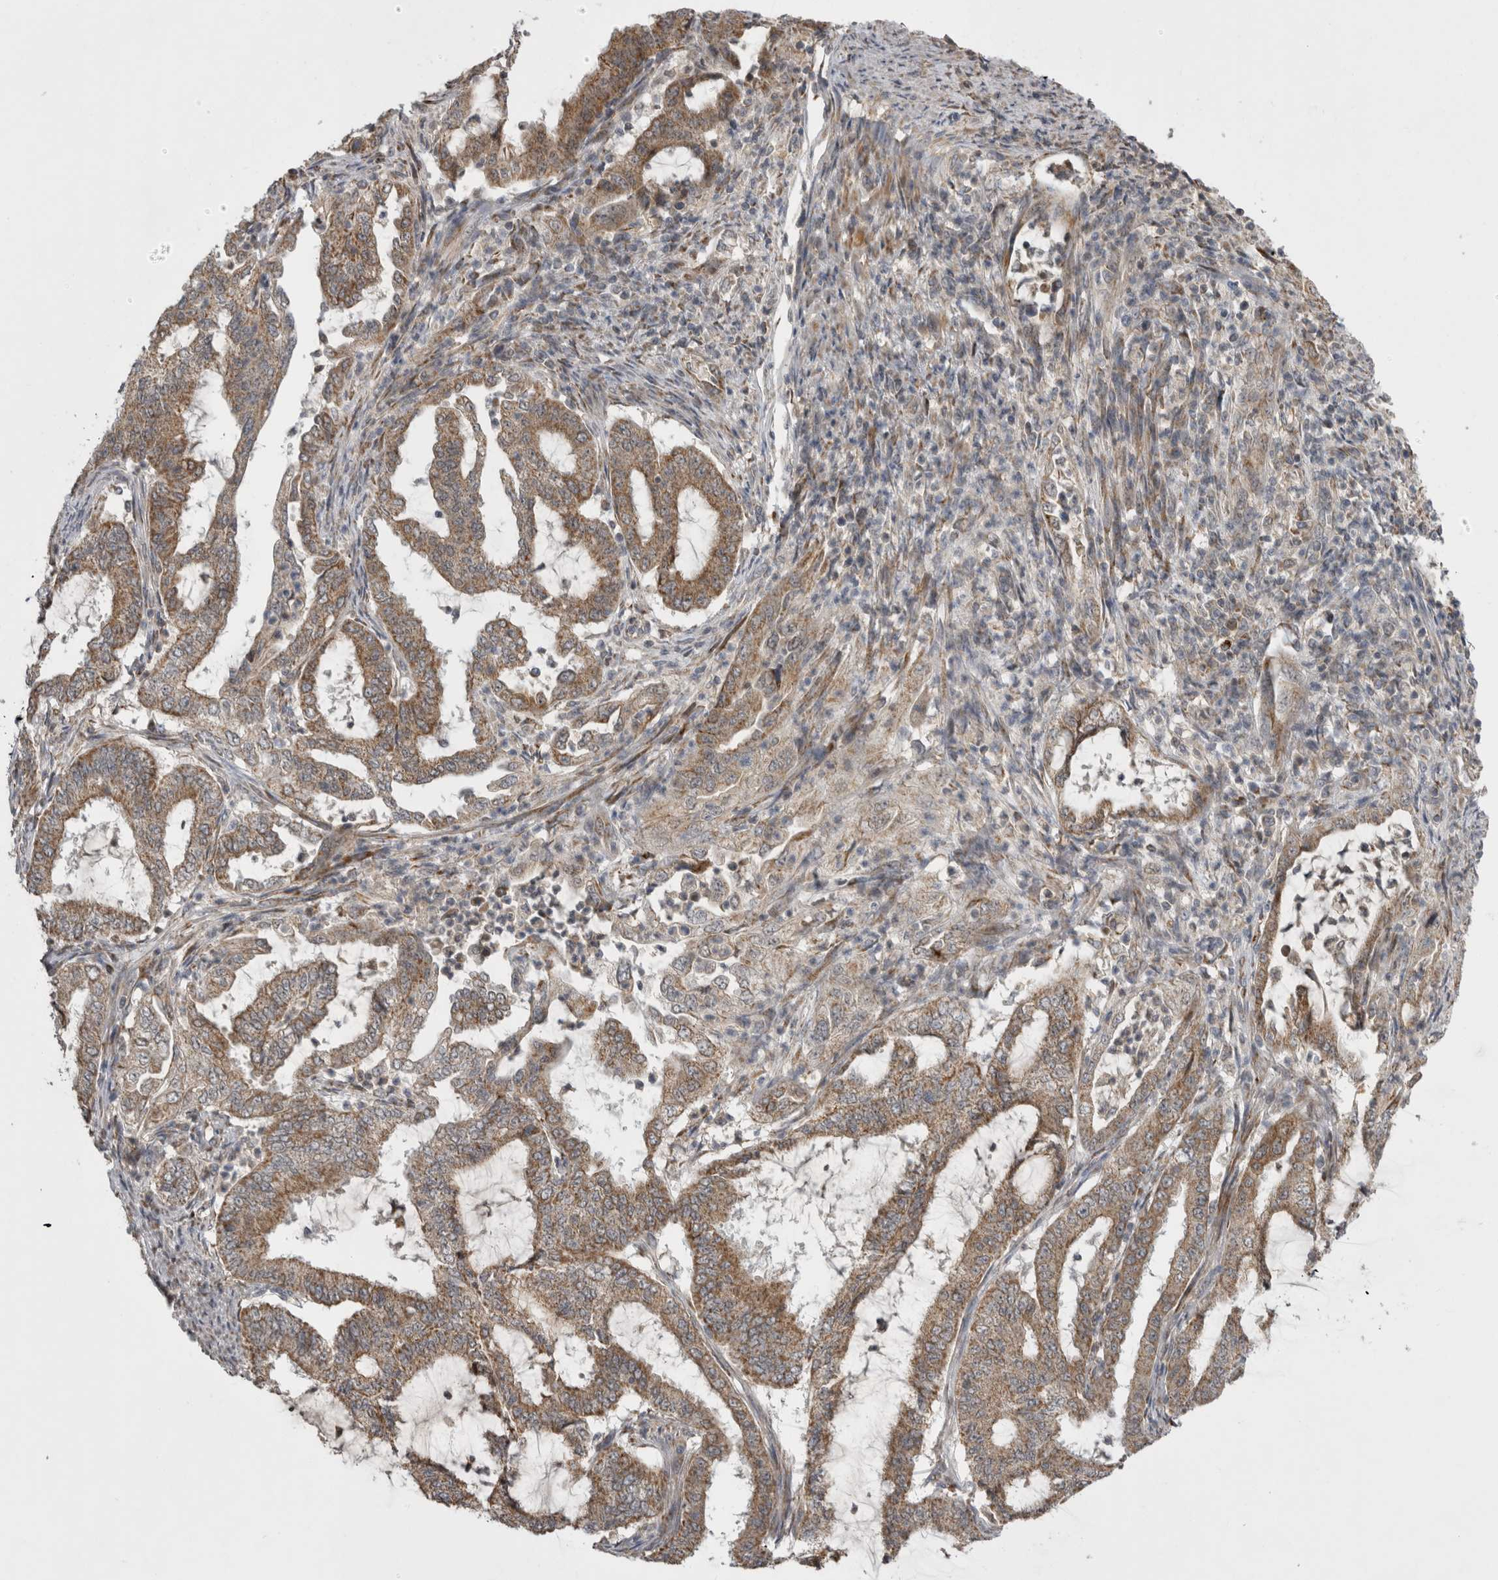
{"staining": {"intensity": "moderate", "quantity": ">75%", "location": "cytoplasmic/membranous"}, "tissue": "endometrial cancer", "cell_type": "Tumor cells", "image_type": "cancer", "snomed": [{"axis": "morphology", "description": "Adenocarcinoma, NOS"}, {"axis": "topography", "description": "Endometrium"}], "caption": "Adenocarcinoma (endometrial) stained with DAB (3,3'-diaminobenzidine) IHC displays medium levels of moderate cytoplasmic/membranous expression in approximately >75% of tumor cells.", "gene": "KCNIP1", "patient": {"sex": "female", "age": 51}}